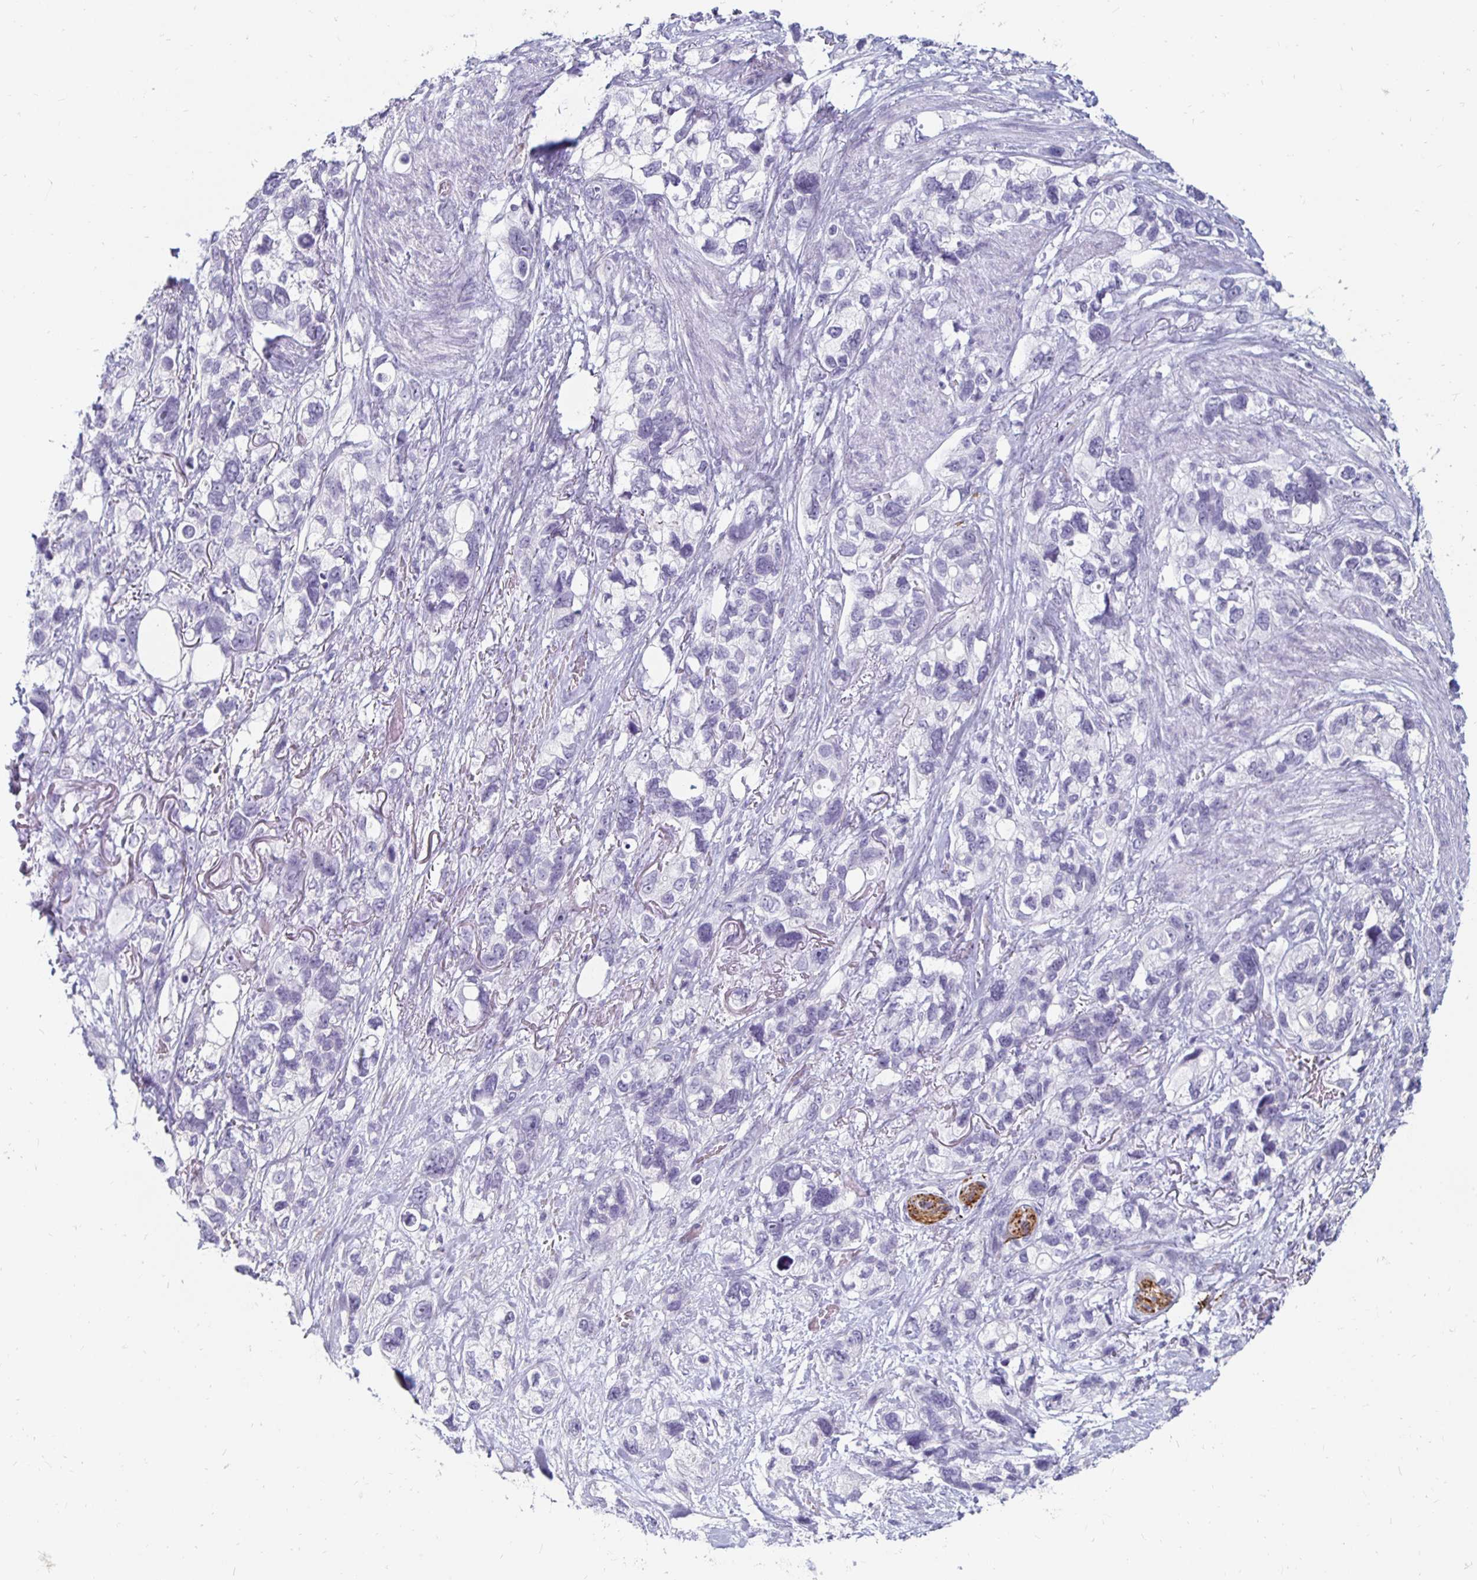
{"staining": {"intensity": "negative", "quantity": "none", "location": "none"}, "tissue": "stomach cancer", "cell_type": "Tumor cells", "image_type": "cancer", "snomed": [{"axis": "morphology", "description": "Adenocarcinoma, NOS"}, {"axis": "topography", "description": "Stomach, upper"}], "caption": "Immunohistochemical staining of human stomach cancer (adenocarcinoma) shows no significant staining in tumor cells. (Stains: DAB (3,3'-diaminobenzidine) immunohistochemistry (IHC) with hematoxylin counter stain, Microscopy: brightfield microscopy at high magnification).", "gene": "KCNQ2", "patient": {"sex": "female", "age": 81}}